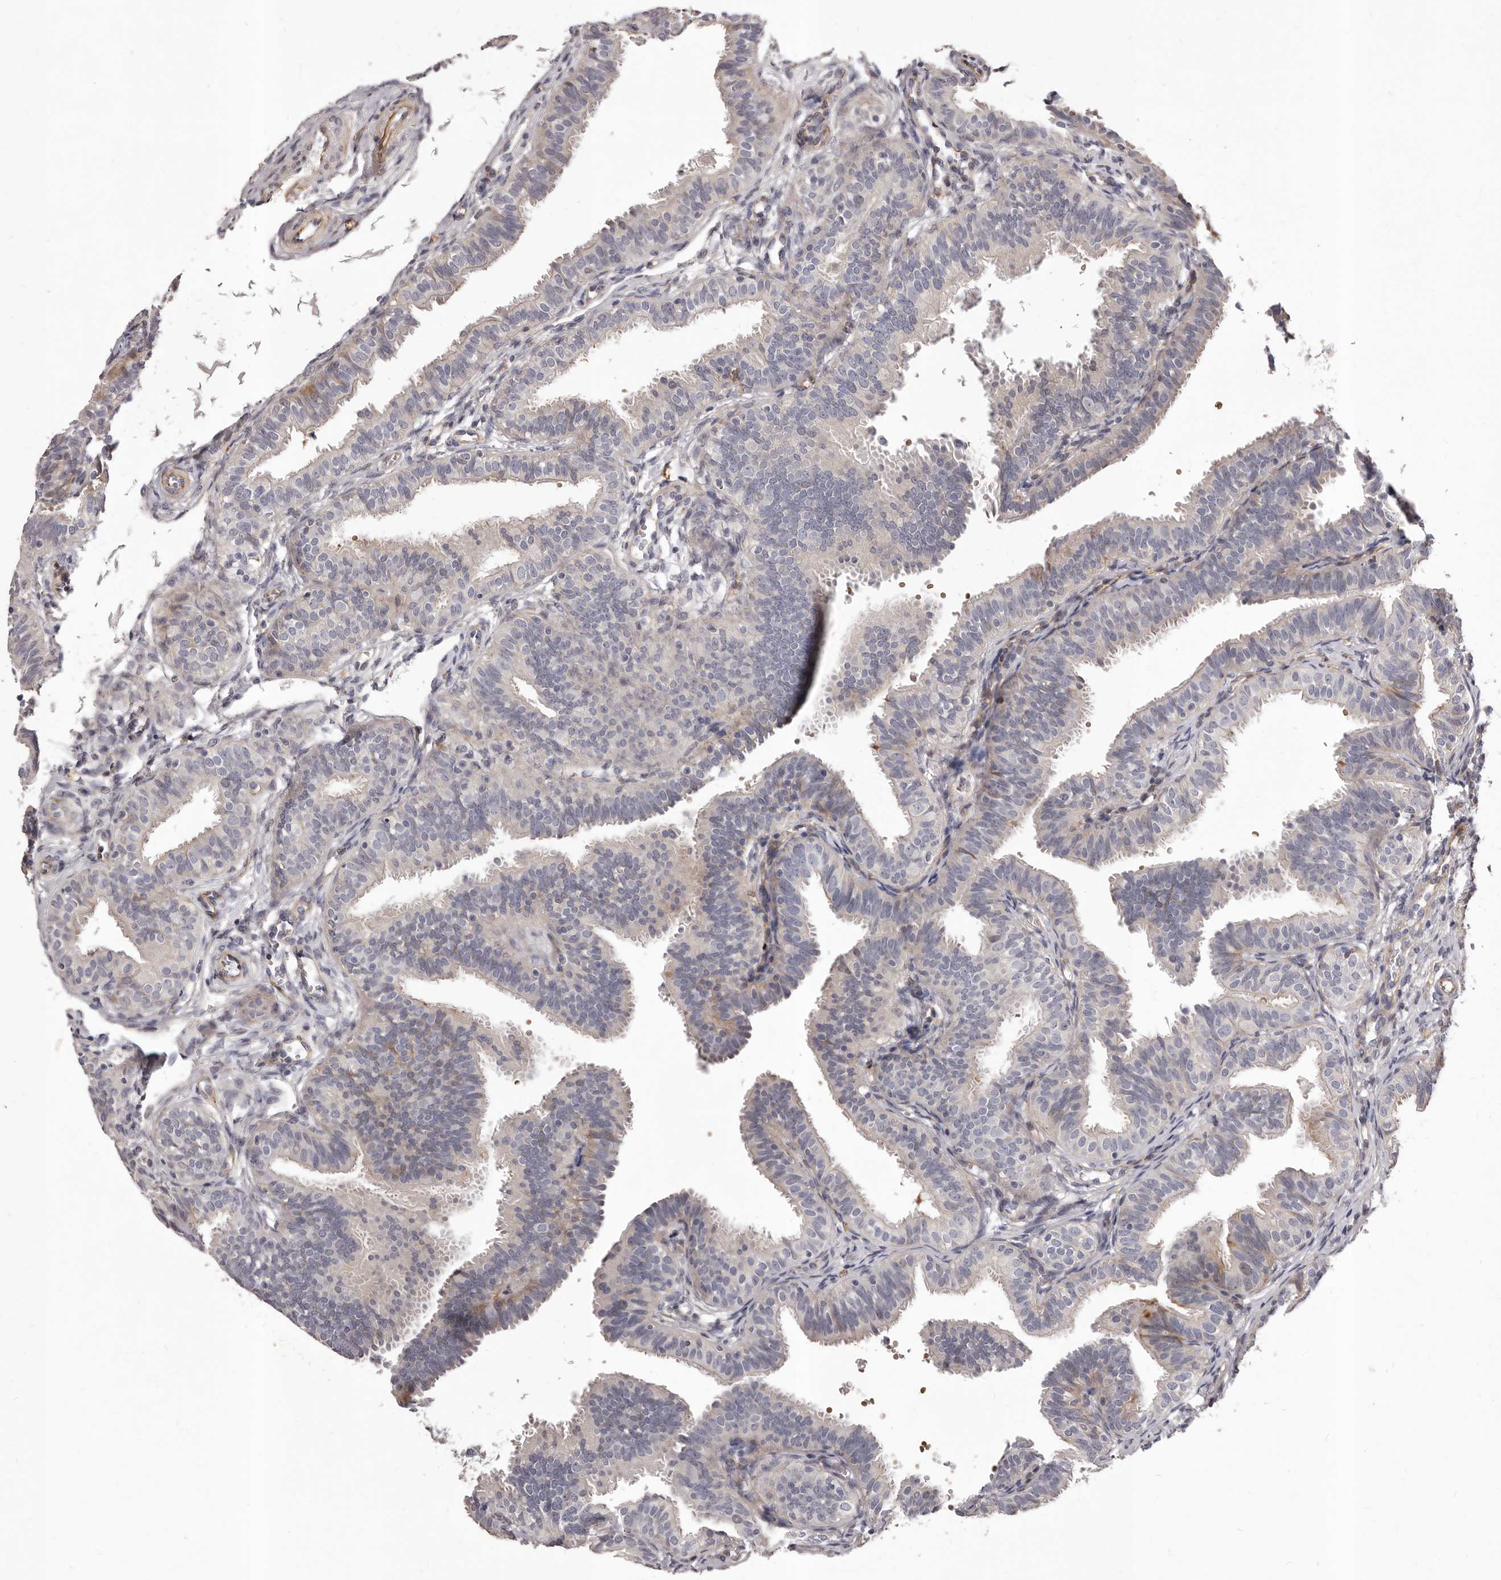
{"staining": {"intensity": "negative", "quantity": "none", "location": "none"}, "tissue": "fallopian tube", "cell_type": "Glandular cells", "image_type": "normal", "snomed": [{"axis": "morphology", "description": "Normal tissue, NOS"}, {"axis": "topography", "description": "Fallopian tube"}], "caption": "Micrograph shows no protein expression in glandular cells of benign fallopian tube. (Brightfield microscopy of DAB (3,3'-diaminobenzidine) IHC at high magnification).", "gene": "ALPK1", "patient": {"sex": "female", "age": 35}}